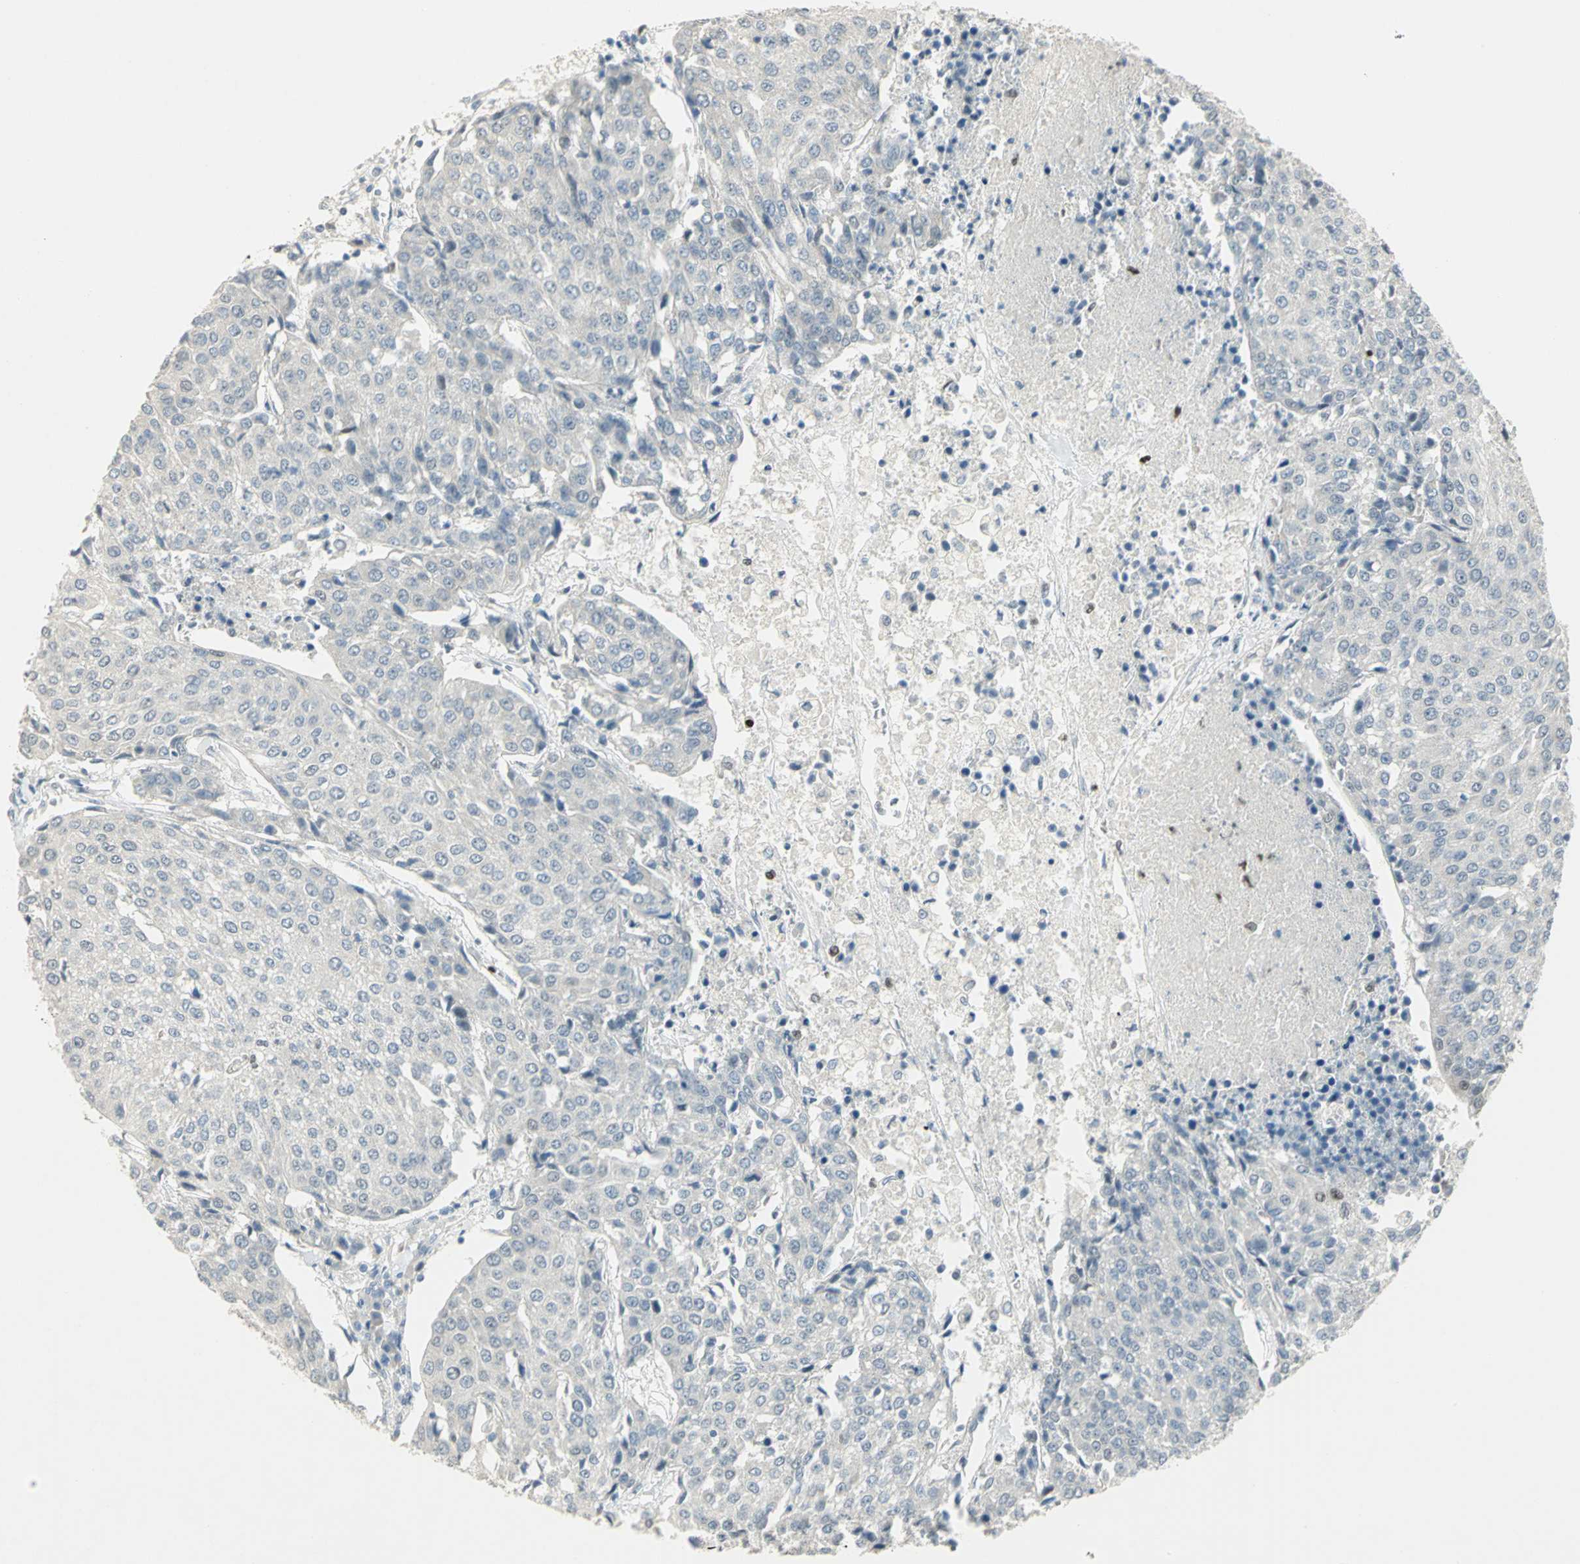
{"staining": {"intensity": "negative", "quantity": "none", "location": "none"}, "tissue": "urothelial cancer", "cell_type": "Tumor cells", "image_type": "cancer", "snomed": [{"axis": "morphology", "description": "Urothelial carcinoma, High grade"}, {"axis": "topography", "description": "Urinary bladder"}], "caption": "An IHC image of urothelial cancer is shown. There is no staining in tumor cells of urothelial cancer. (Brightfield microscopy of DAB (3,3'-diaminobenzidine) immunohistochemistry at high magnification).", "gene": "BCL6", "patient": {"sex": "female", "age": 85}}